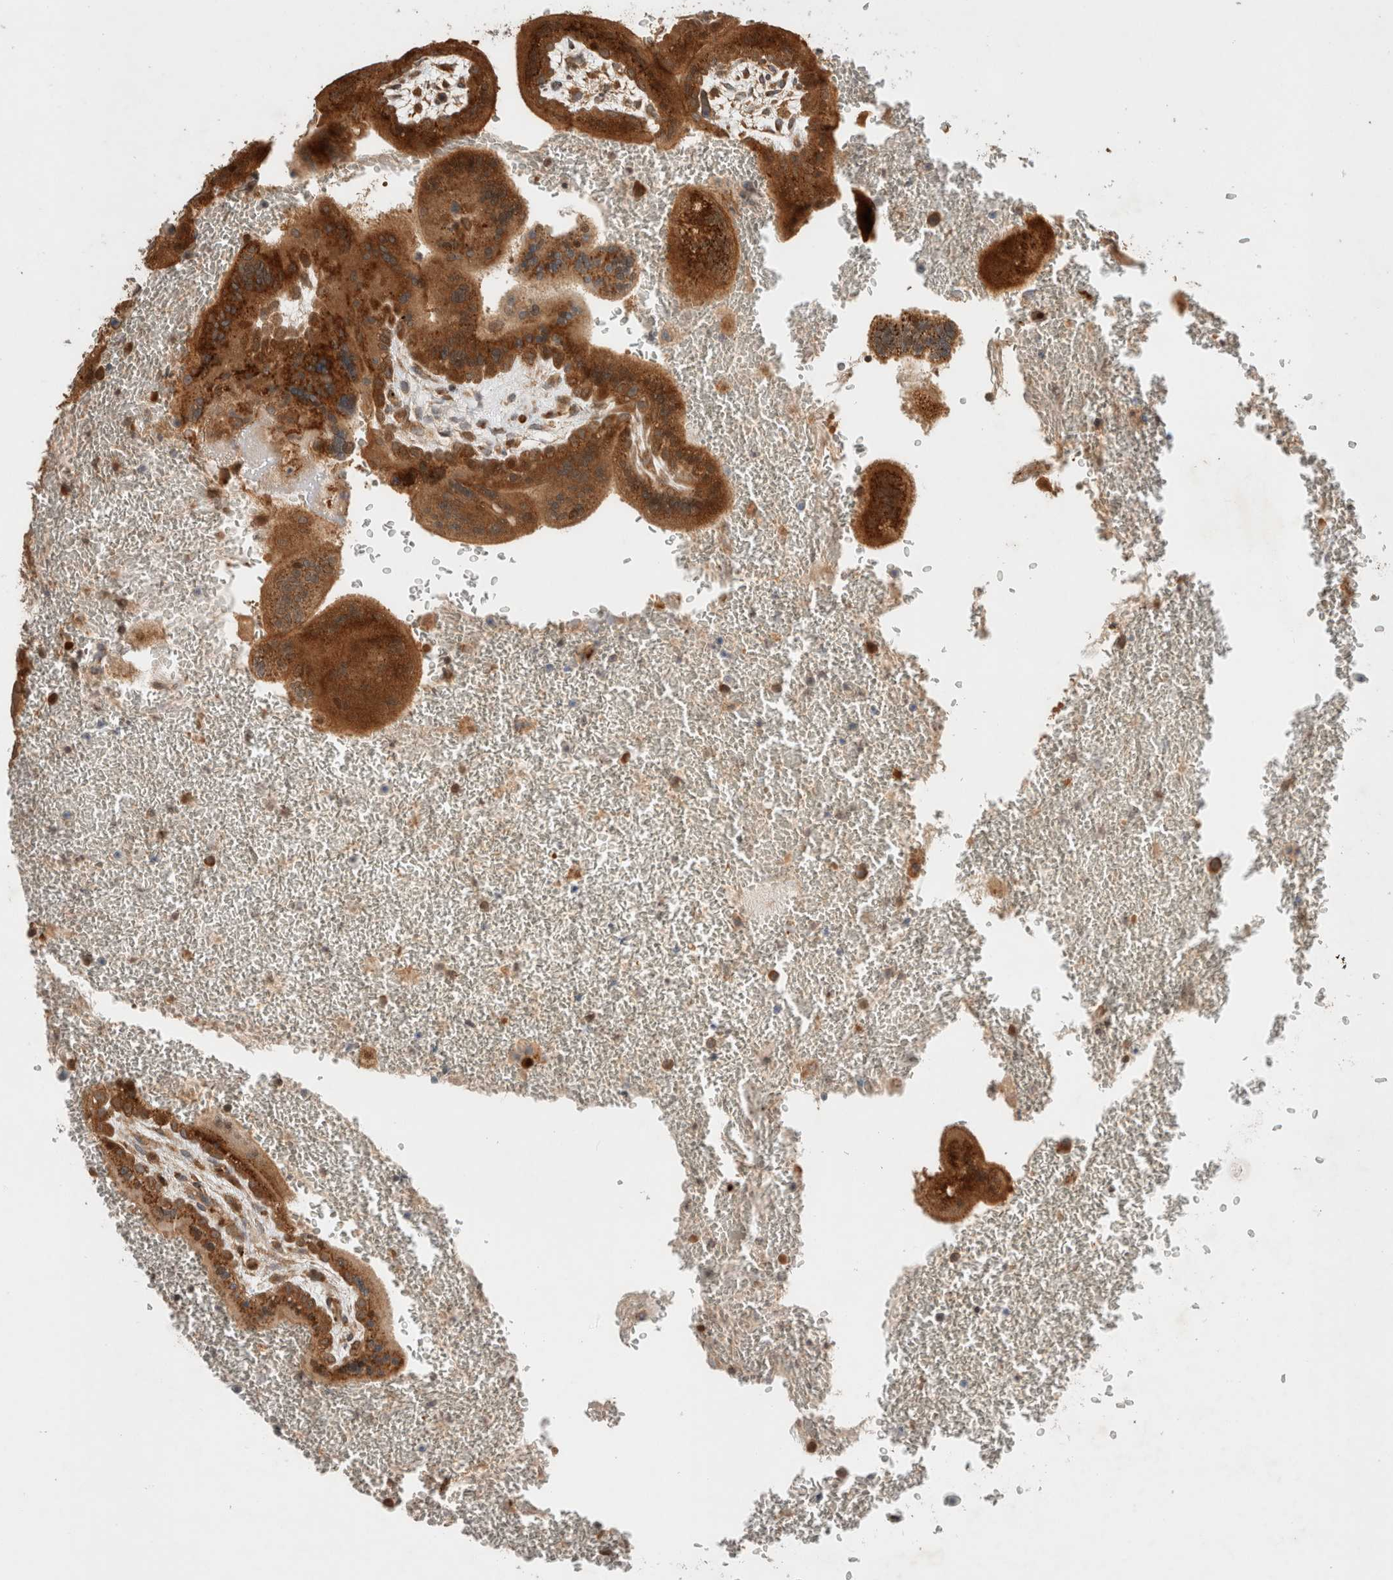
{"staining": {"intensity": "strong", "quantity": ">75%", "location": "cytoplasmic/membranous,nuclear"}, "tissue": "placenta", "cell_type": "Trophoblastic cells", "image_type": "normal", "snomed": [{"axis": "morphology", "description": "Normal tissue, NOS"}, {"axis": "topography", "description": "Placenta"}], "caption": "Immunohistochemical staining of unremarkable placenta displays high levels of strong cytoplasmic/membranous,nuclear expression in about >75% of trophoblastic cells.", "gene": "OTUD6B", "patient": {"sex": "female", "age": 35}}